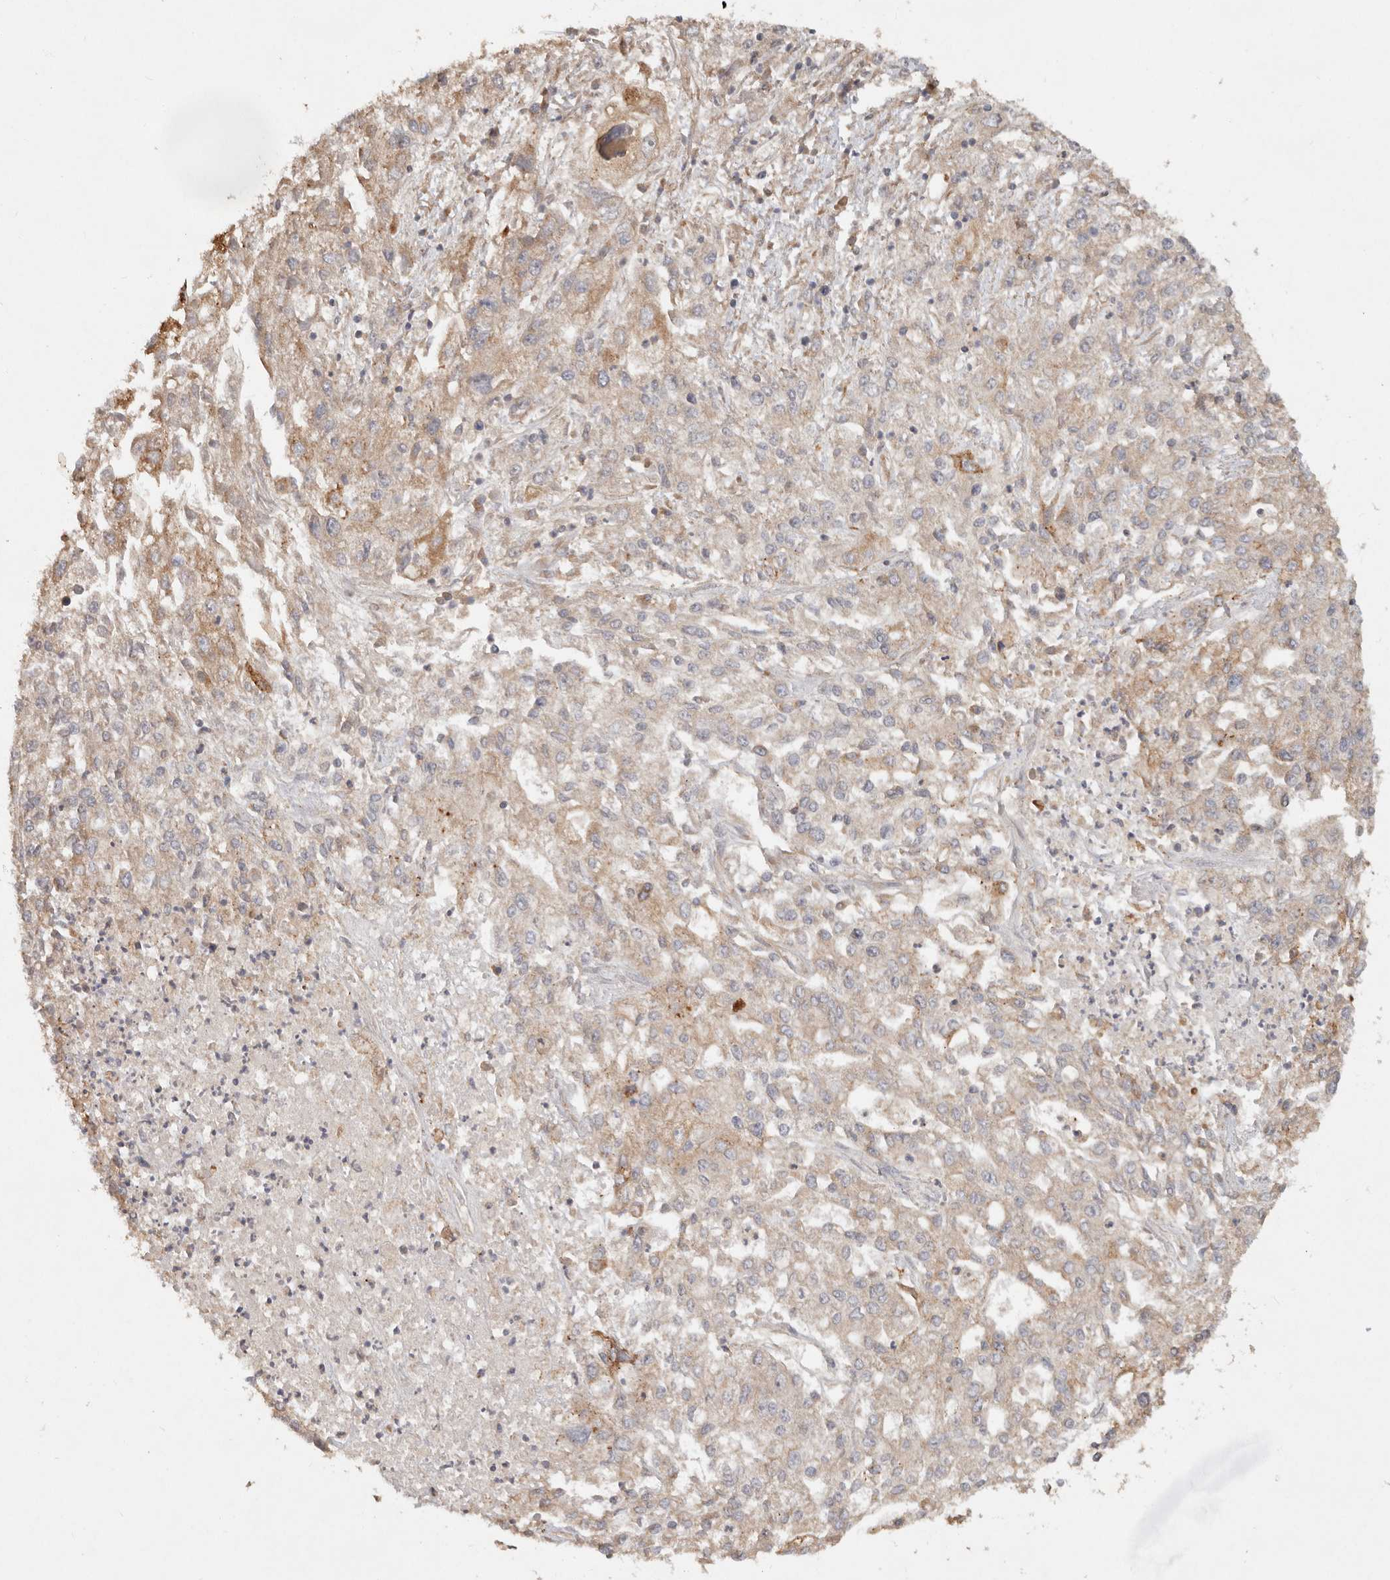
{"staining": {"intensity": "weak", "quantity": ">75%", "location": "cytoplasmic/membranous"}, "tissue": "endometrial cancer", "cell_type": "Tumor cells", "image_type": "cancer", "snomed": [{"axis": "morphology", "description": "Adenocarcinoma, NOS"}, {"axis": "topography", "description": "Endometrium"}], "caption": "A high-resolution image shows immunohistochemistry staining of adenocarcinoma (endometrial), which reveals weak cytoplasmic/membranous staining in about >75% of tumor cells.", "gene": "HECTD3", "patient": {"sex": "female", "age": 49}}